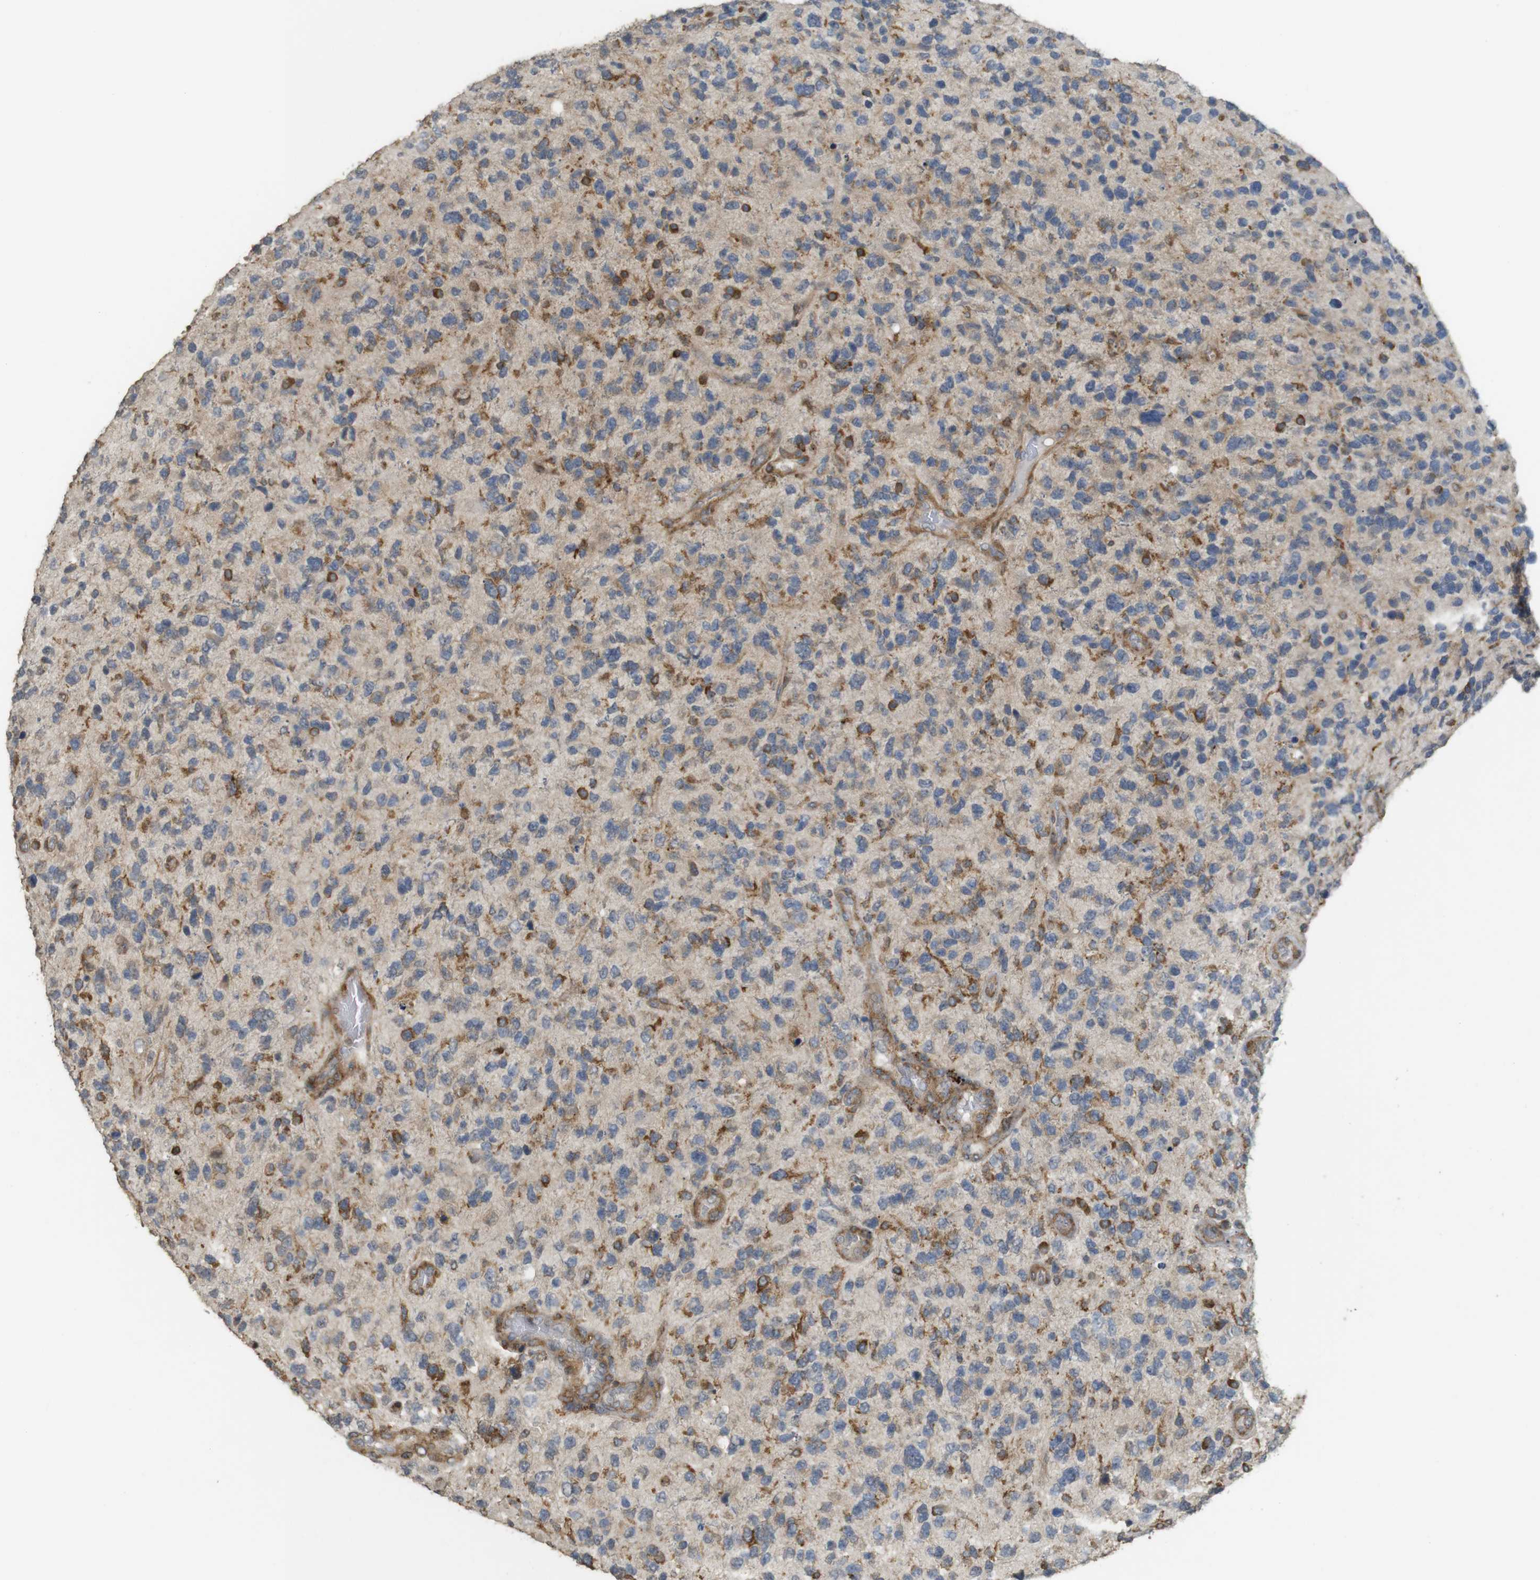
{"staining": {"intensity": "moderate", "quantity": "<25%", "location": "cytoplasmic/membranous"}, "tissue": "glioma", "cell_type": "Tumor cells", "image_type": "cancer", "snomed": [{"axis": "morphology", "description": "Glioma, malignant, High grade"}, {"axis": "topography", "description": "Brain"}], "caption": "High-magnification brightfield microscopy of glioma stained with DAB (brown) and counterstained with hematoxylin (blue). tumor cells exhibit moderate cytoplasmic/membranous staining is present in about<25% of cells.", "gene": "KSR1", "patient": {"sex": "female", "age": 58}}